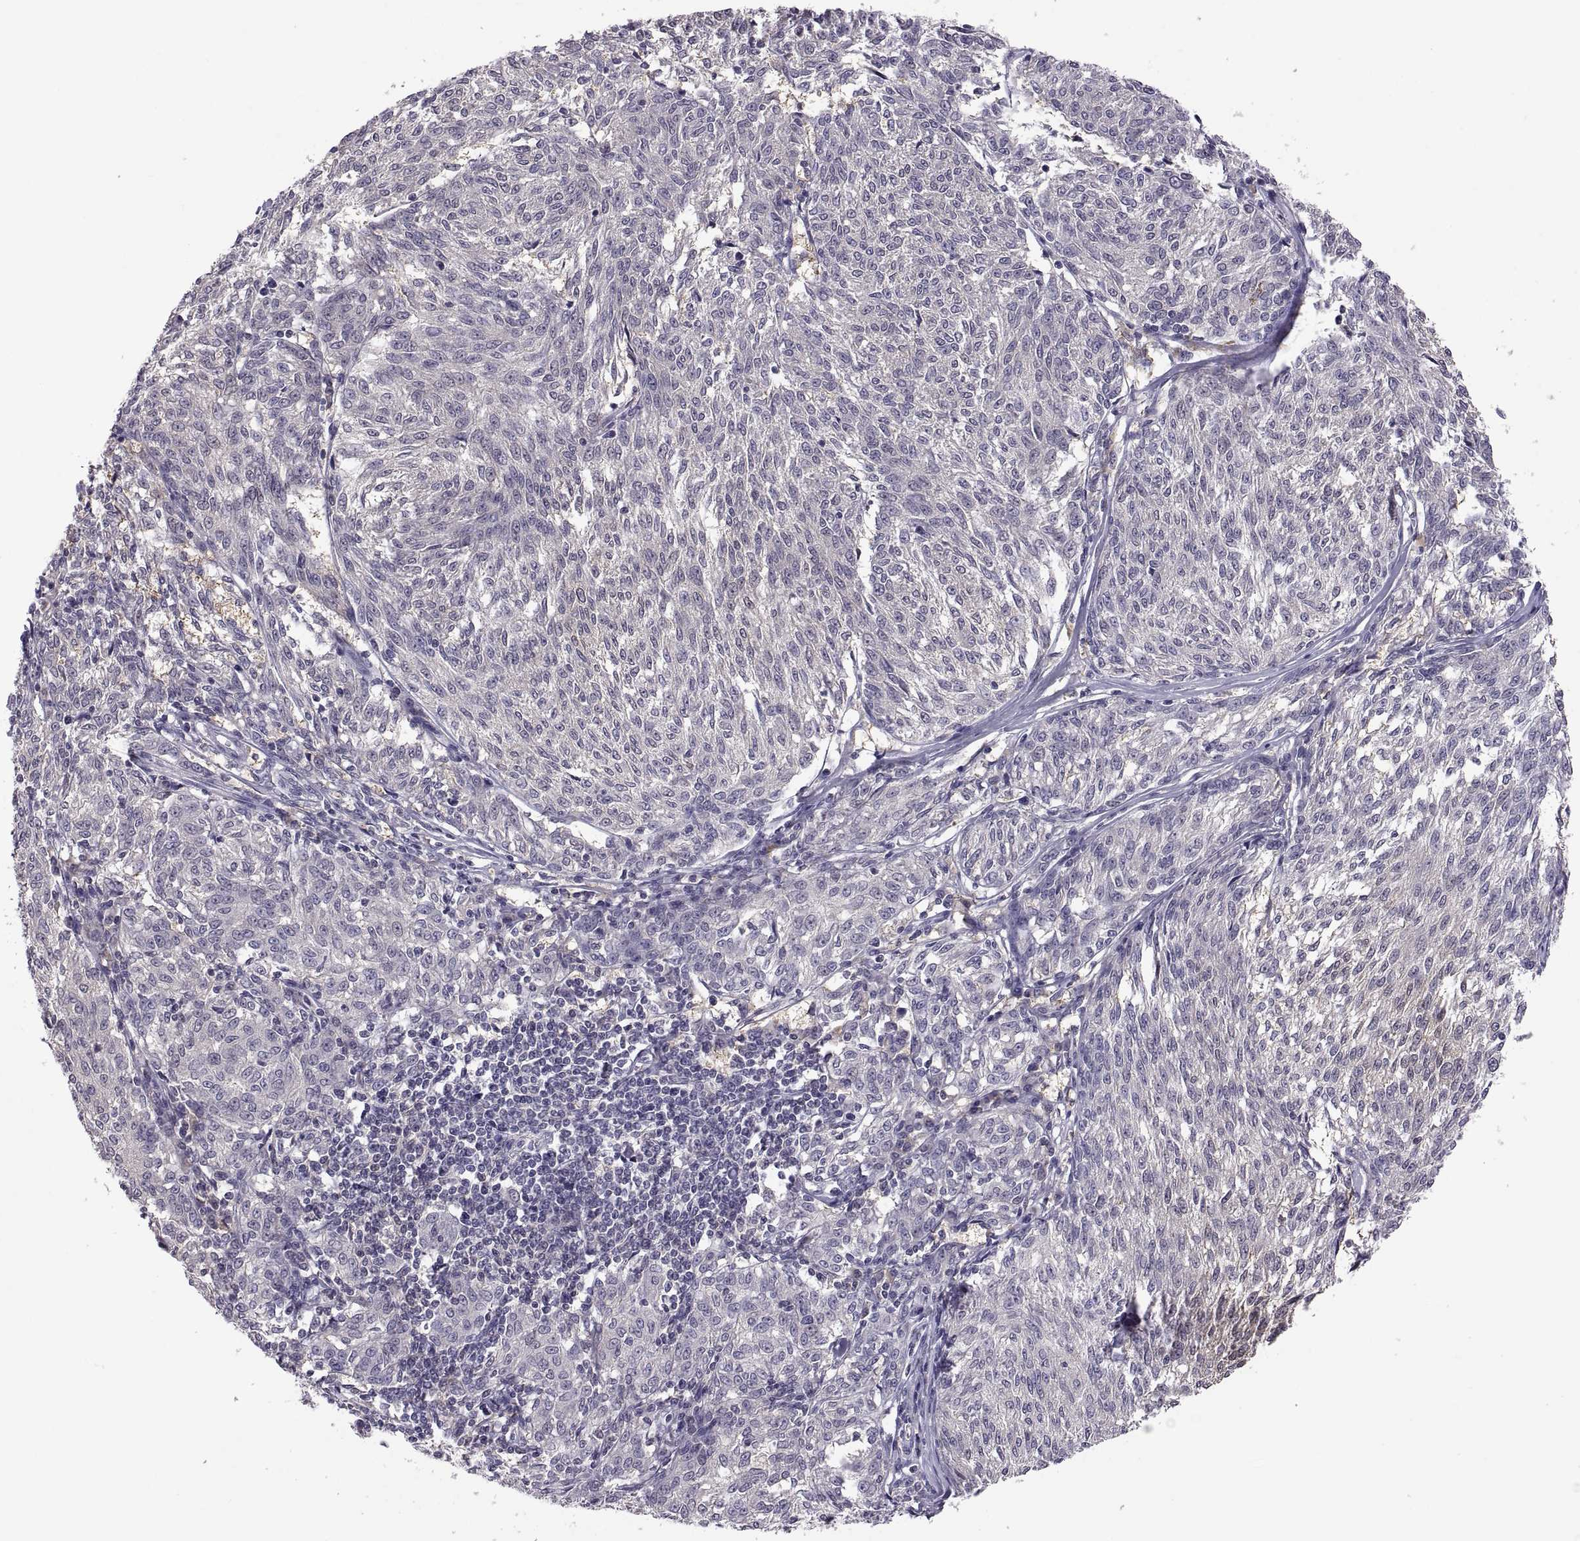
{"staining": {"intensity": "negative", "quantity": "none", "location": "none"}, "tissue": "melanoma", "cell_type": "Tumor cells", "image_type": "cancer", "snomed": [{"axis": "morphology", "description": "Malignant melanoma, NOS"}, {"axis": "topography", "description": "Skin"}], "caption": "Immunohistochemistry photomicrograph of neoplastic tissue: malignant melanoma stained with DAB (3,3'-diaminobenzidine) displays no significant protein staining in tumor cells.", "gene": "FGF9", "patient": {"sex": "female", "age": 72}}